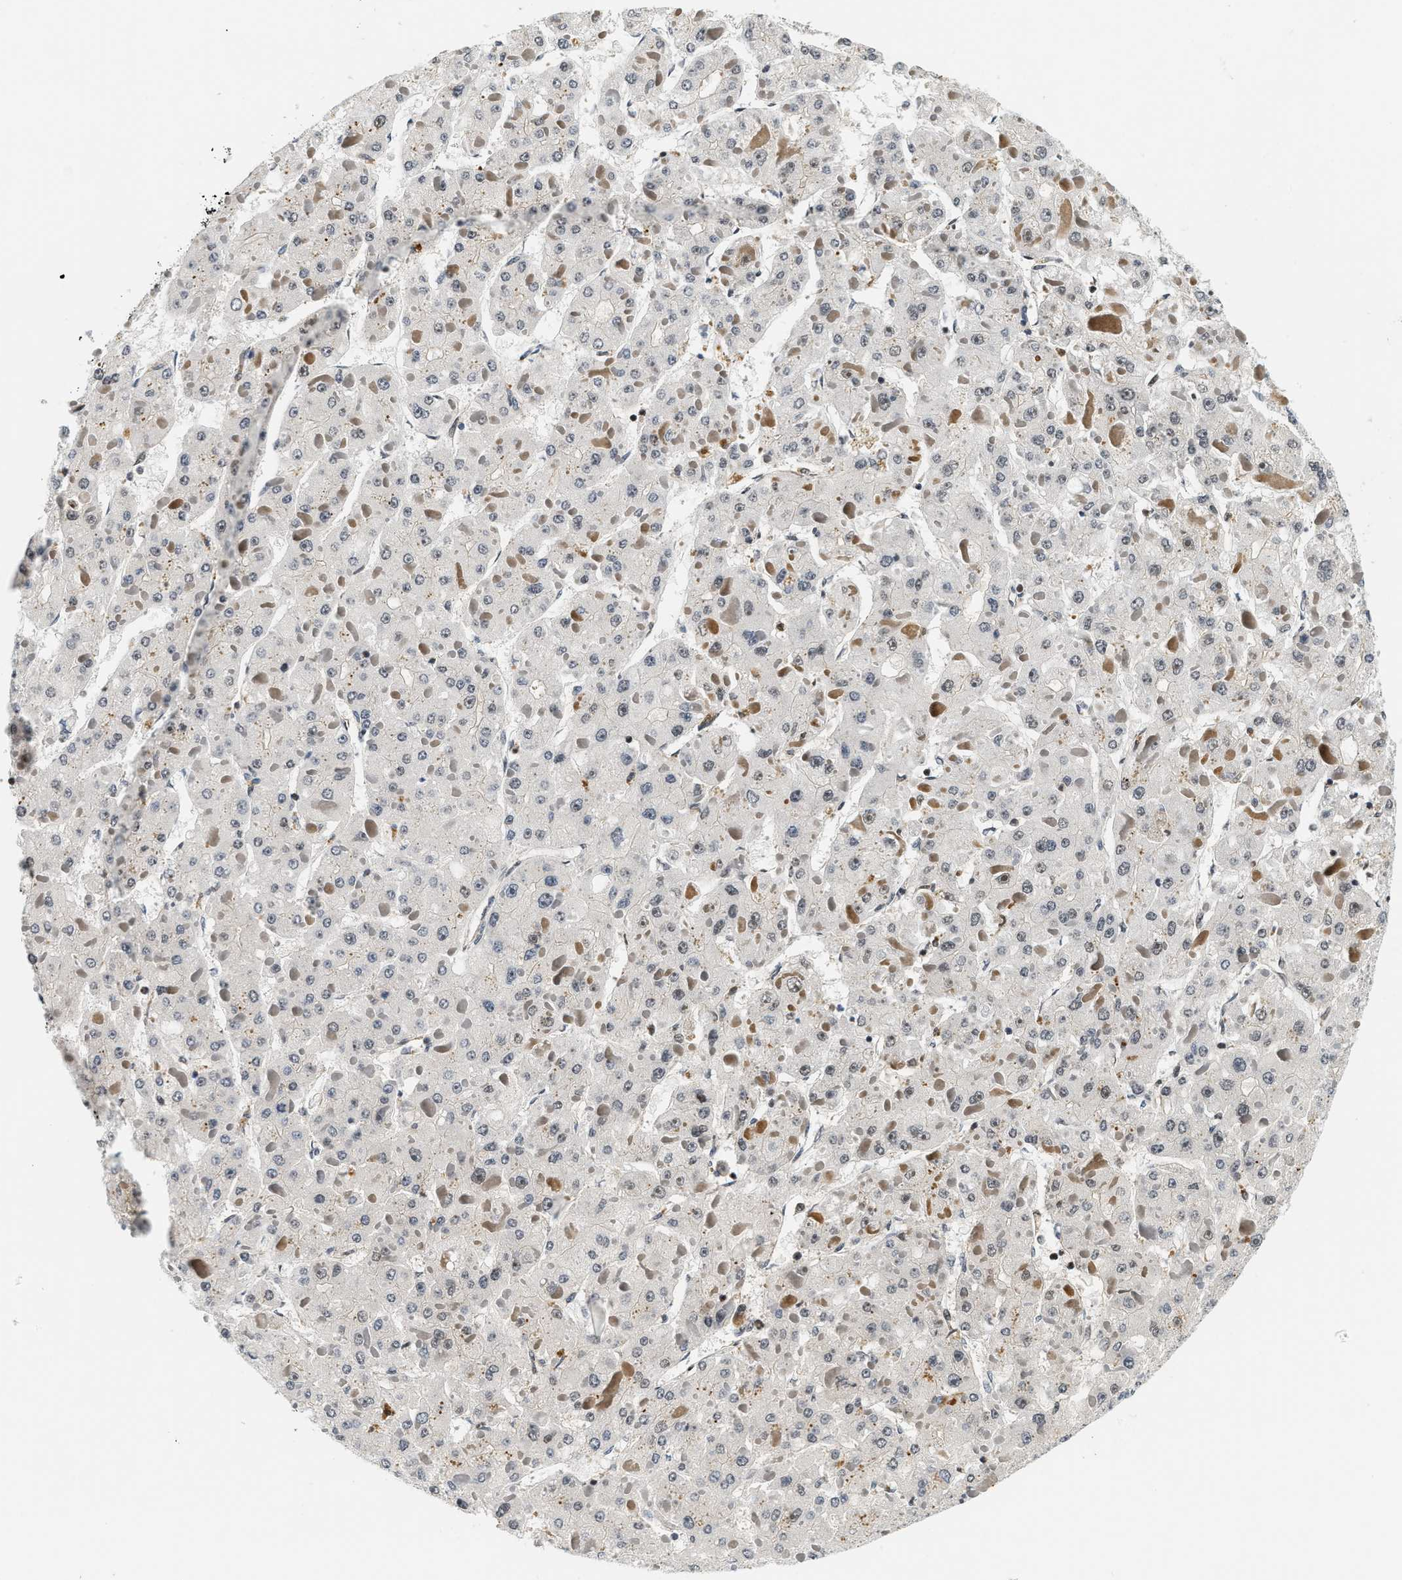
{"staining": {"intensity": "weak", "quantity": "<25%", "location": "cytoplasmic/membranous"}, "tissue": "liver cancer", "cell_type": "Tumor cells", "image_type": "cancer", "snomed": [{"axis": "morphology", "description": "Carcinoma, Hepatocellular, NOS"}, {"axis": "topography", "description": "Liver"}], "caption": "A photomicrograph of human hepatocellular carcinoma (liver) is negative for staining in tumor cells. Brightfield microscopy of immunohistochemistry (IHC) stained with DAB (3,3'-diaminobenzidine) (brown) and hematoxylin (blue), captured at high magnification.", "gene": "SAMD9", "patient": {"sex": "female", "age": 73}}